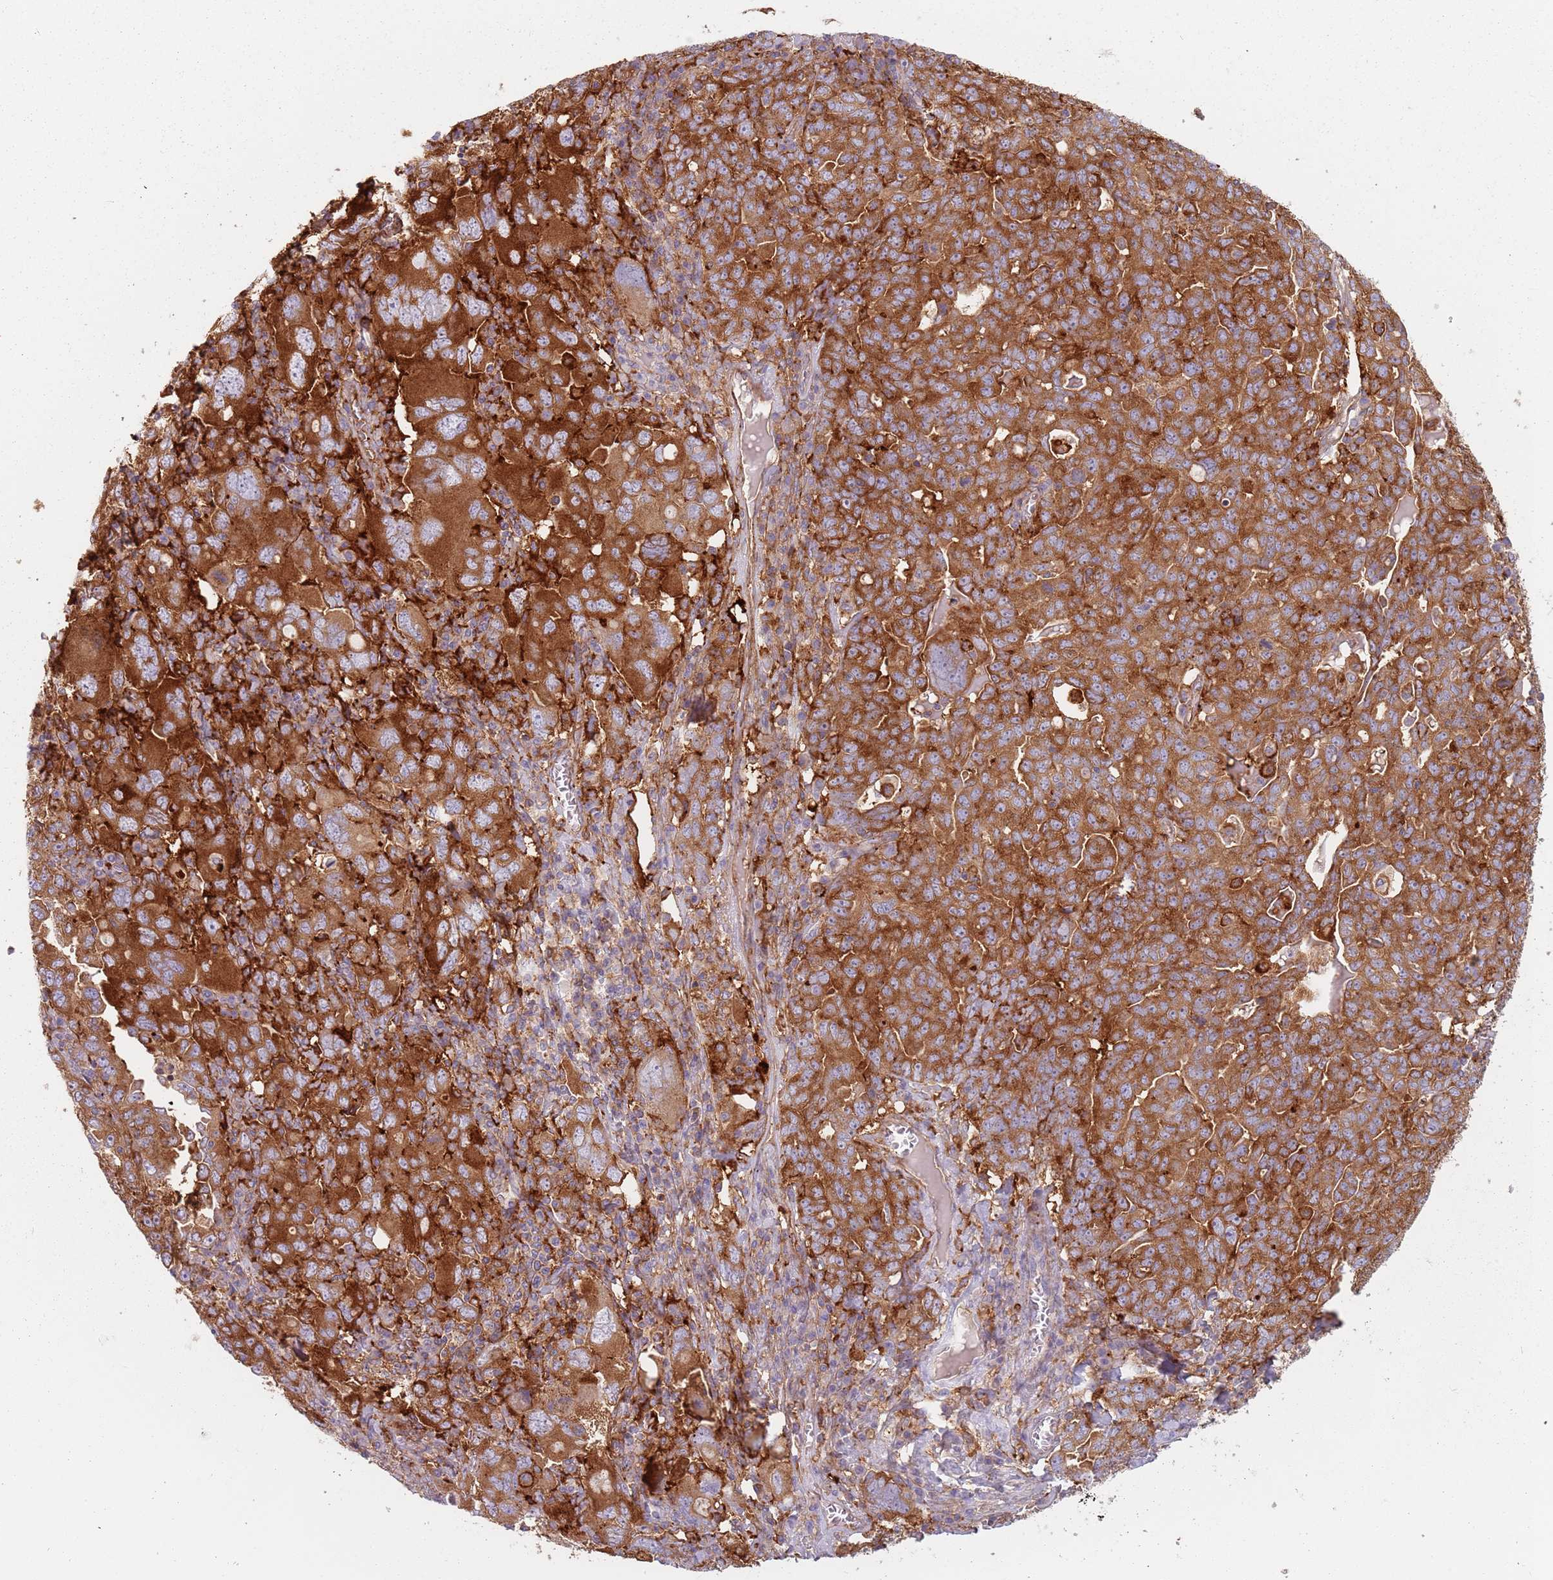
{"staining": {"intensity": "strong", "quantity": ">75%", "location": "cytoplasmic/membranous"}, "tissue": "ovarian cancer", "cell_type": "Tumor cells", "image_type": "cancer", "snomed": [{"axis": "morphology", "description": "Carcinoma, endometroid"}, {"axis": "topography", "description": "Ovary"}], "caption": "The histopathology image displays a brown stain indicating the presence of a protein in the cytoplasmic/membranous of tumor cells in ovarian endometroid carcinoma.", "gene": "TPD52L2", "patient": {"sex": "female", "age": 62}}